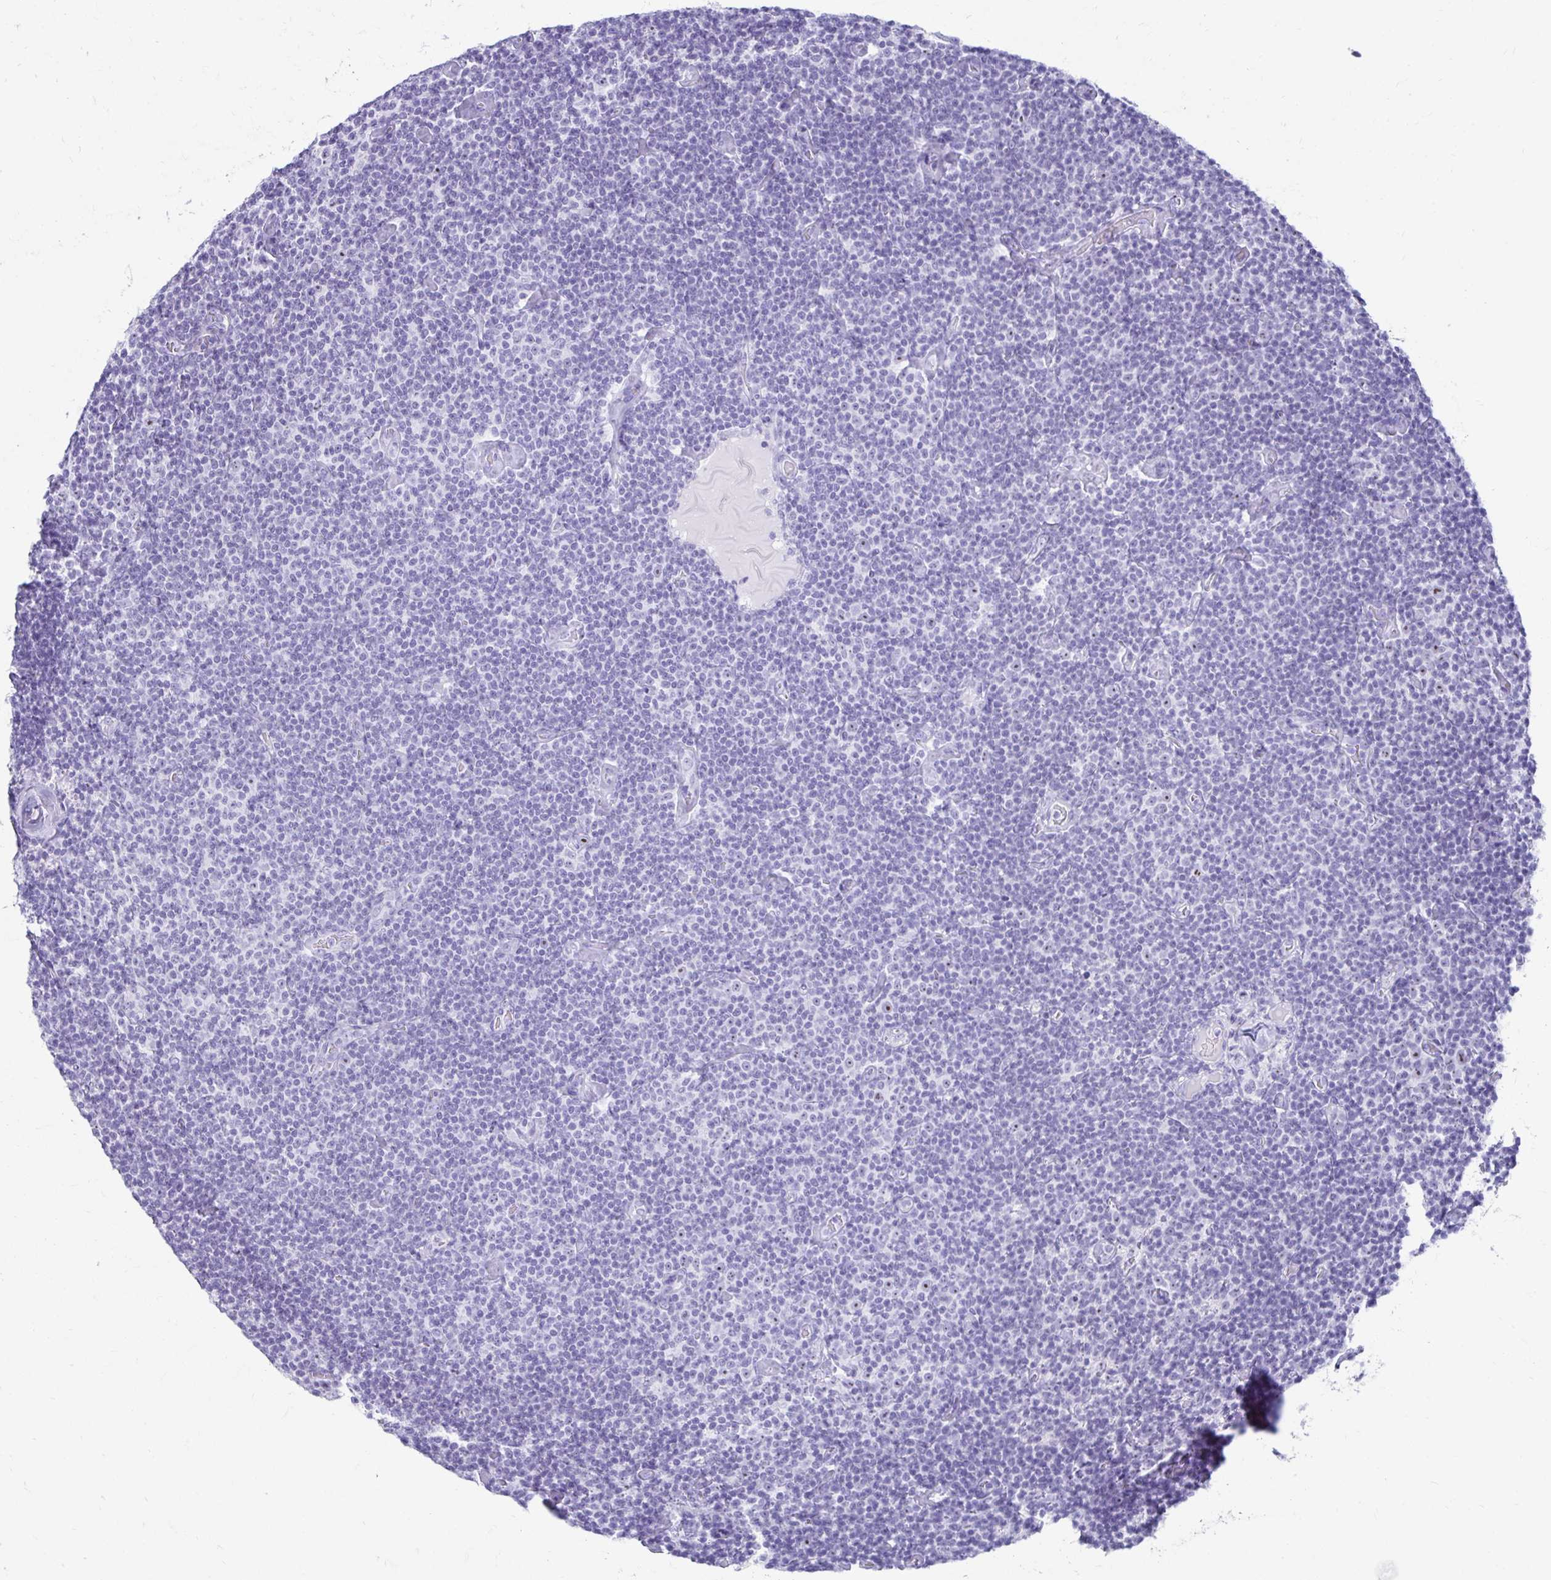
{"staining": {"intensity": "negative", "quantity": "none", "location": "none"}, "tissue": "lymphoma", "cell_type": "Tumor cells", "image_type": "cancer", "snomed": [{"axis": "morphology", "description": "Malignant lymphoma, non-Hodgkin's type, Low grade"}, {"axis": "topography", "description": "Lymph node"}], "caption": "There is no significant expression in tumor cells of lymphoma.", "gene": "CST6", "patient": {"sex": "male", "age": 81}}